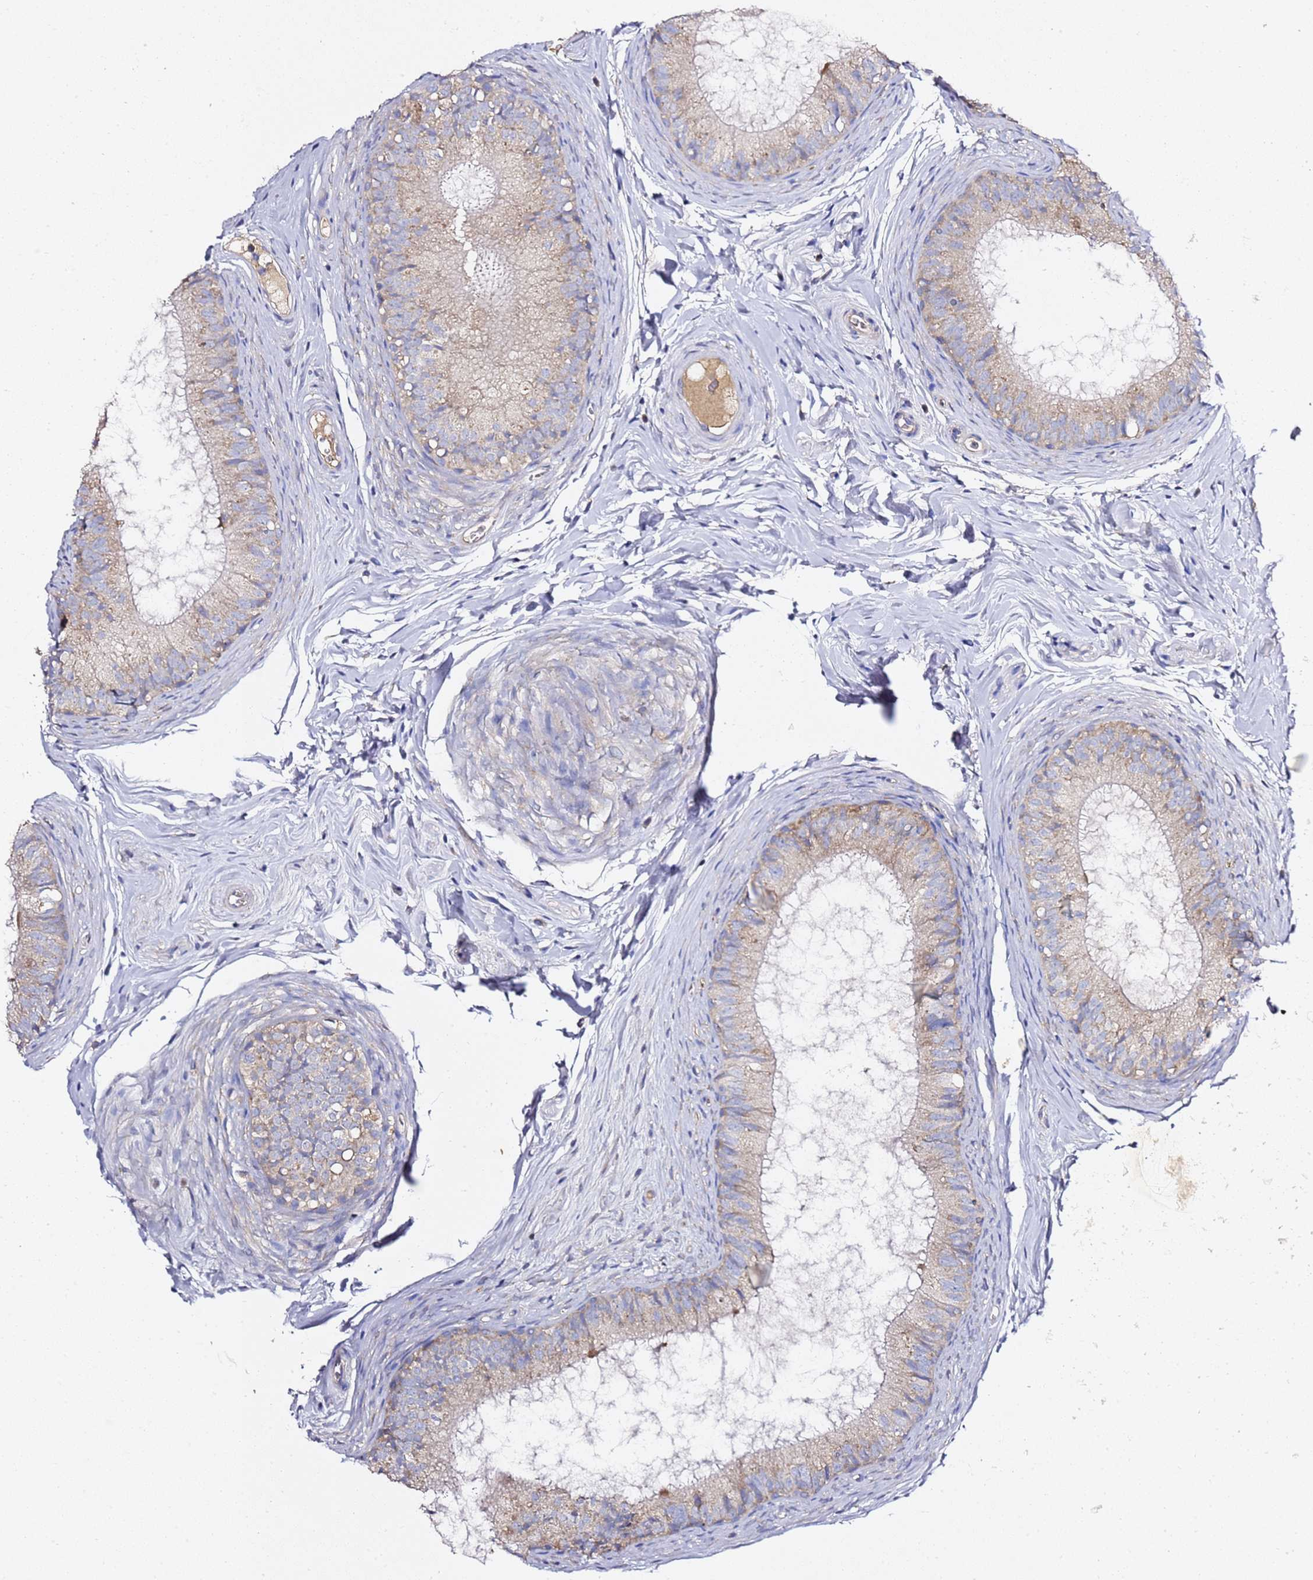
{"staining": {"intensity": "moderate", "quantity": "25%-75%", "location": "cytoplasmic/membranous"}, "tissue": "epididymis", "cell_type": "Glandular cells", "image_type": "normal", "snomed": [{"axis": "morphology", "description": "Normal tissue, NOS"}, {"axis": "topography", "description": "Epididymis"}], "caption": "A high-resolution photomicrograph shows immunohistochemistry (IHC) staining of benign epididymis, which reveals moderate cytoplasmic/membranous positivity in about 25%-75% of glandular cells.", "gene": "C19orf12", "patient": {"sex": "male", "age": 25}}